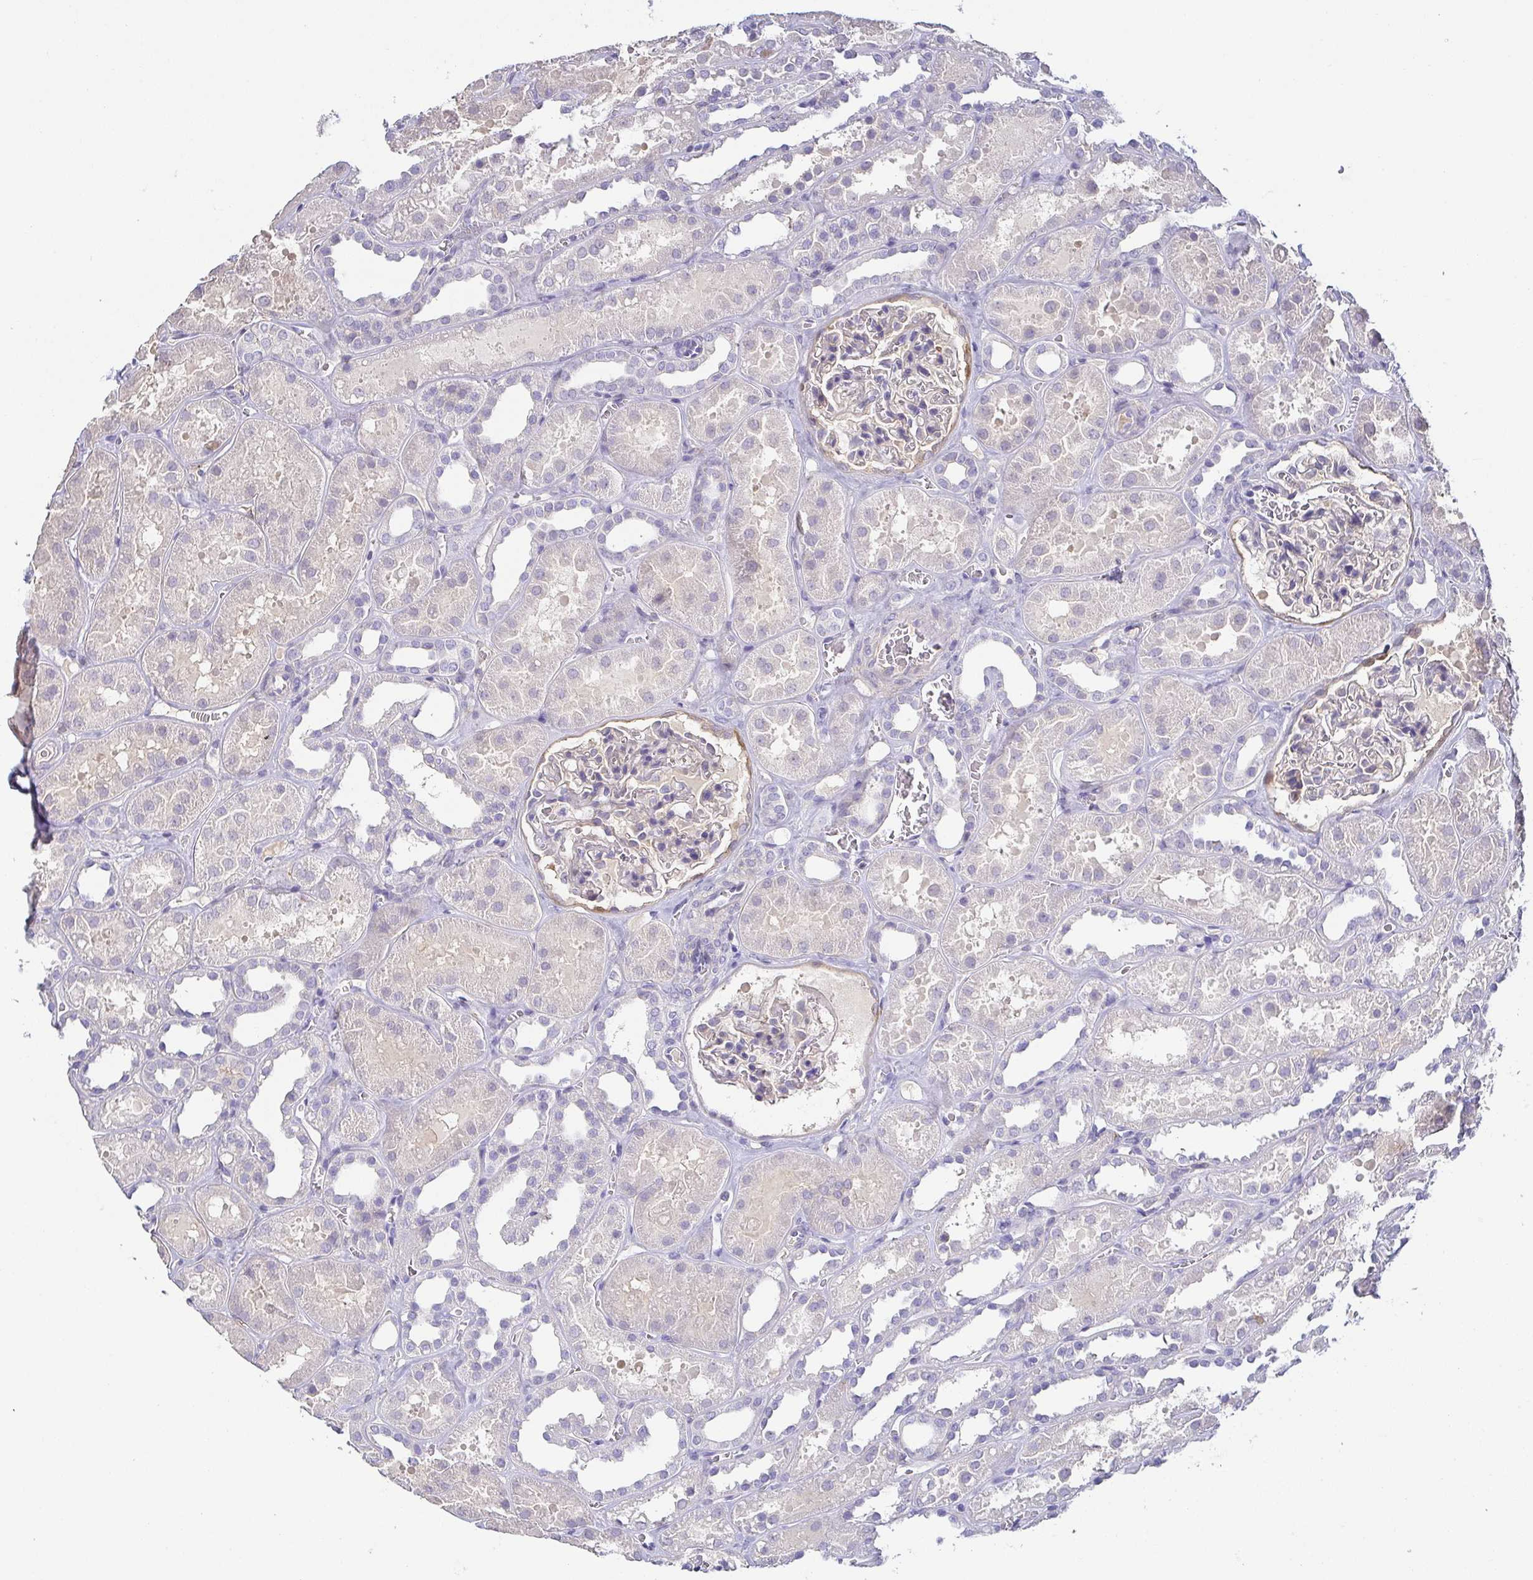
{"staining": {"intensity": "negative", "quantity": "none", "location": "none"}, "tissue": "kidney", "cell_type": "Cells in glomeruli", "image_type": "normal", "snomed": [{"axis": "morphology", "description": "Normal tissue, NOS"}, {"axis": "topography", "description": "Kidney"}], "caption": "Immunohistochemistry micrograph of benign kidney stained for a protein (brown), which shows no expression in cells in glomeruli.", "gene": "RNASE7", "patient": {"sex": "female", "age": 41}}